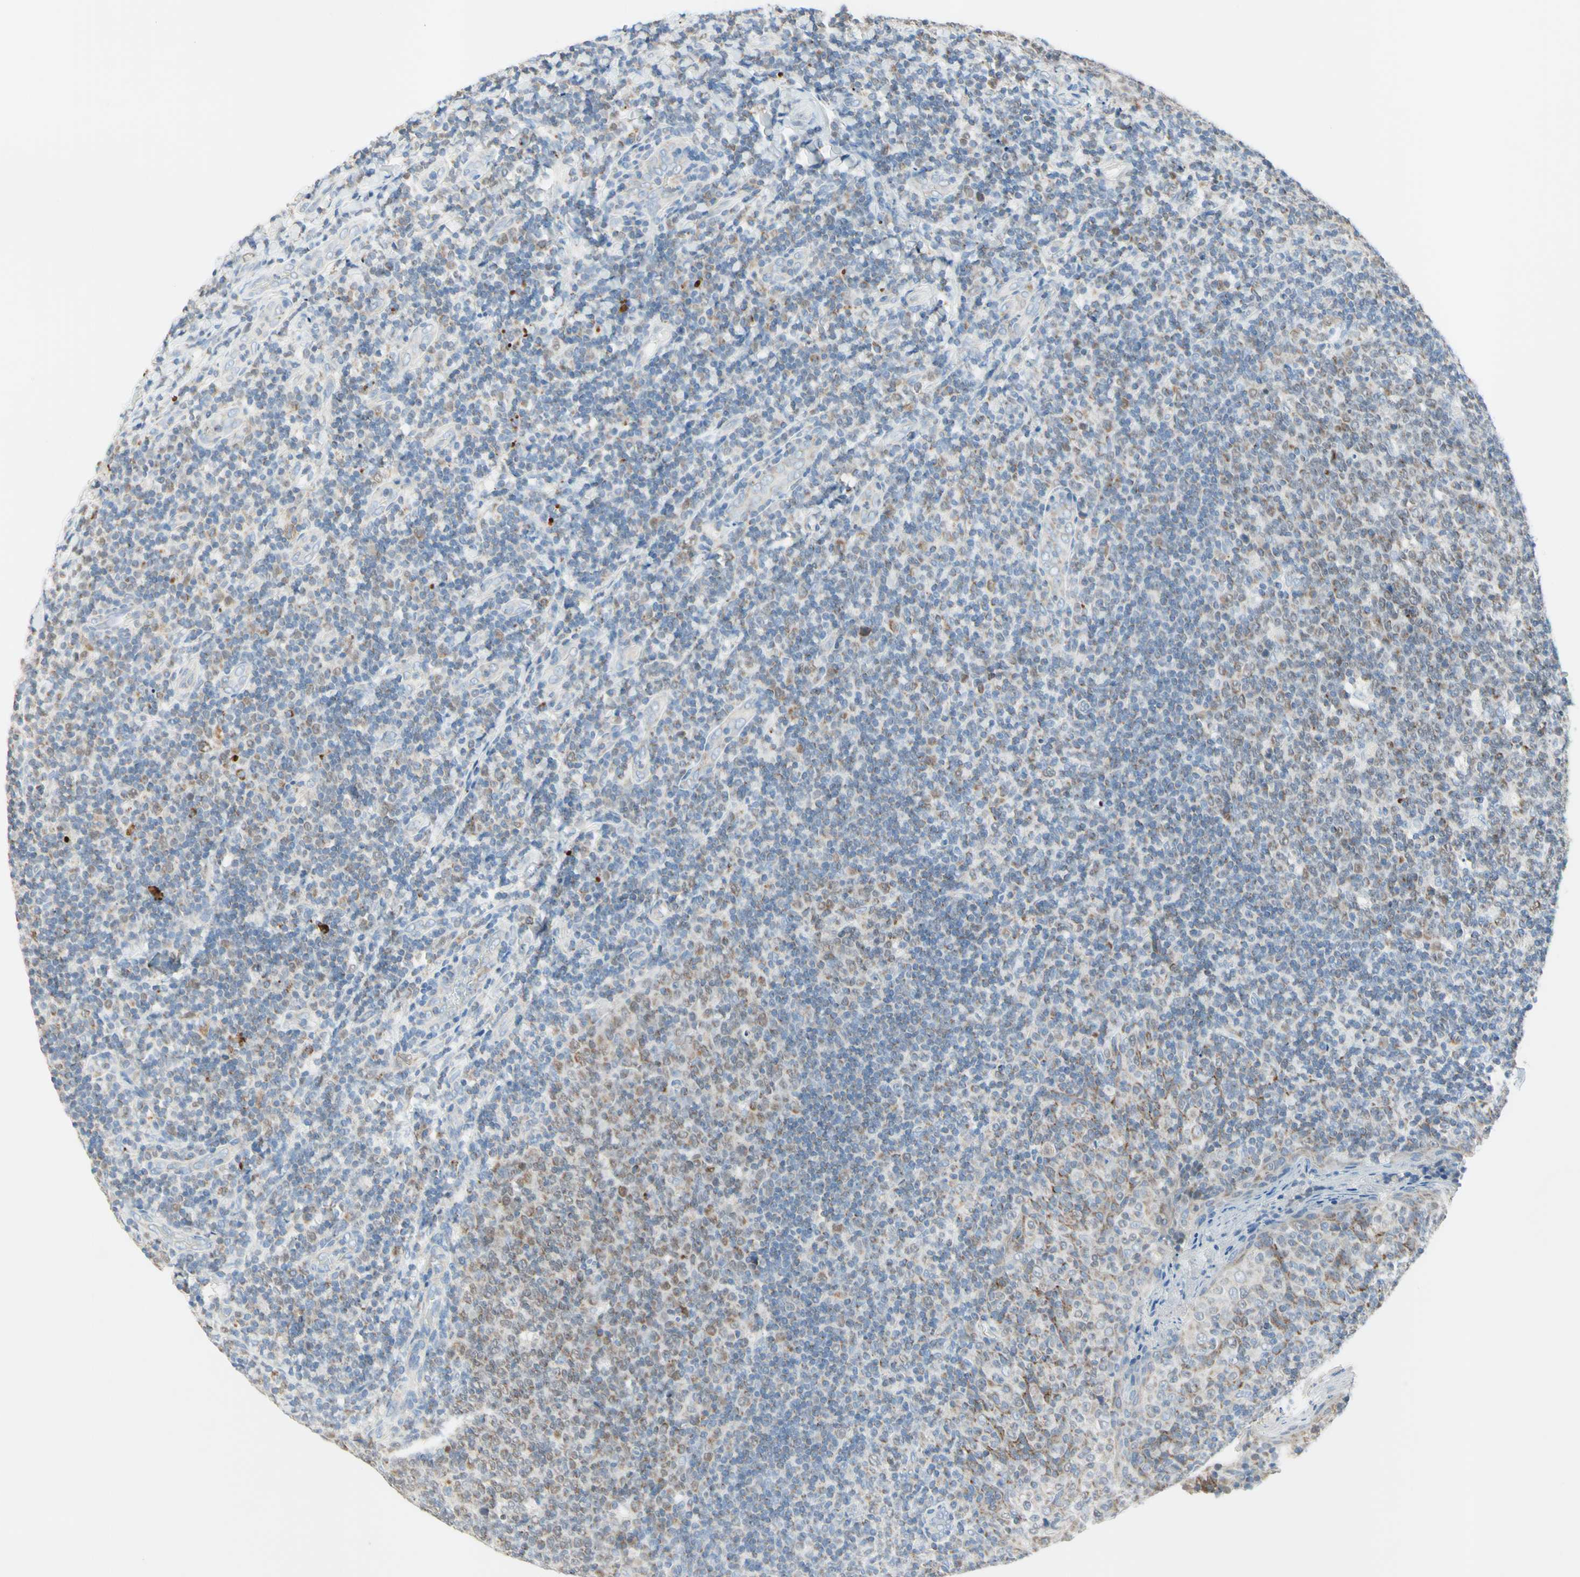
{"staining": {"intensity": "weak", "quantity": "25%-75%", "location": "cytoplasmic/membranous"}, "tissue": "tonsil", "cell_type": "Germinal center cells", "image_type": "normal", "snomed": [{"axis": "morphology", "description": "Normal tissue, NOS"}, {"axis": "topography", "description": "Tonsil"}], "caption": "A brown stain shows weak cytoplasmic/membranous expression of a protein in germinal center cells of normal tonsil.", "gene": "MFF", "patient": {"sex": "male", "age": 17}}